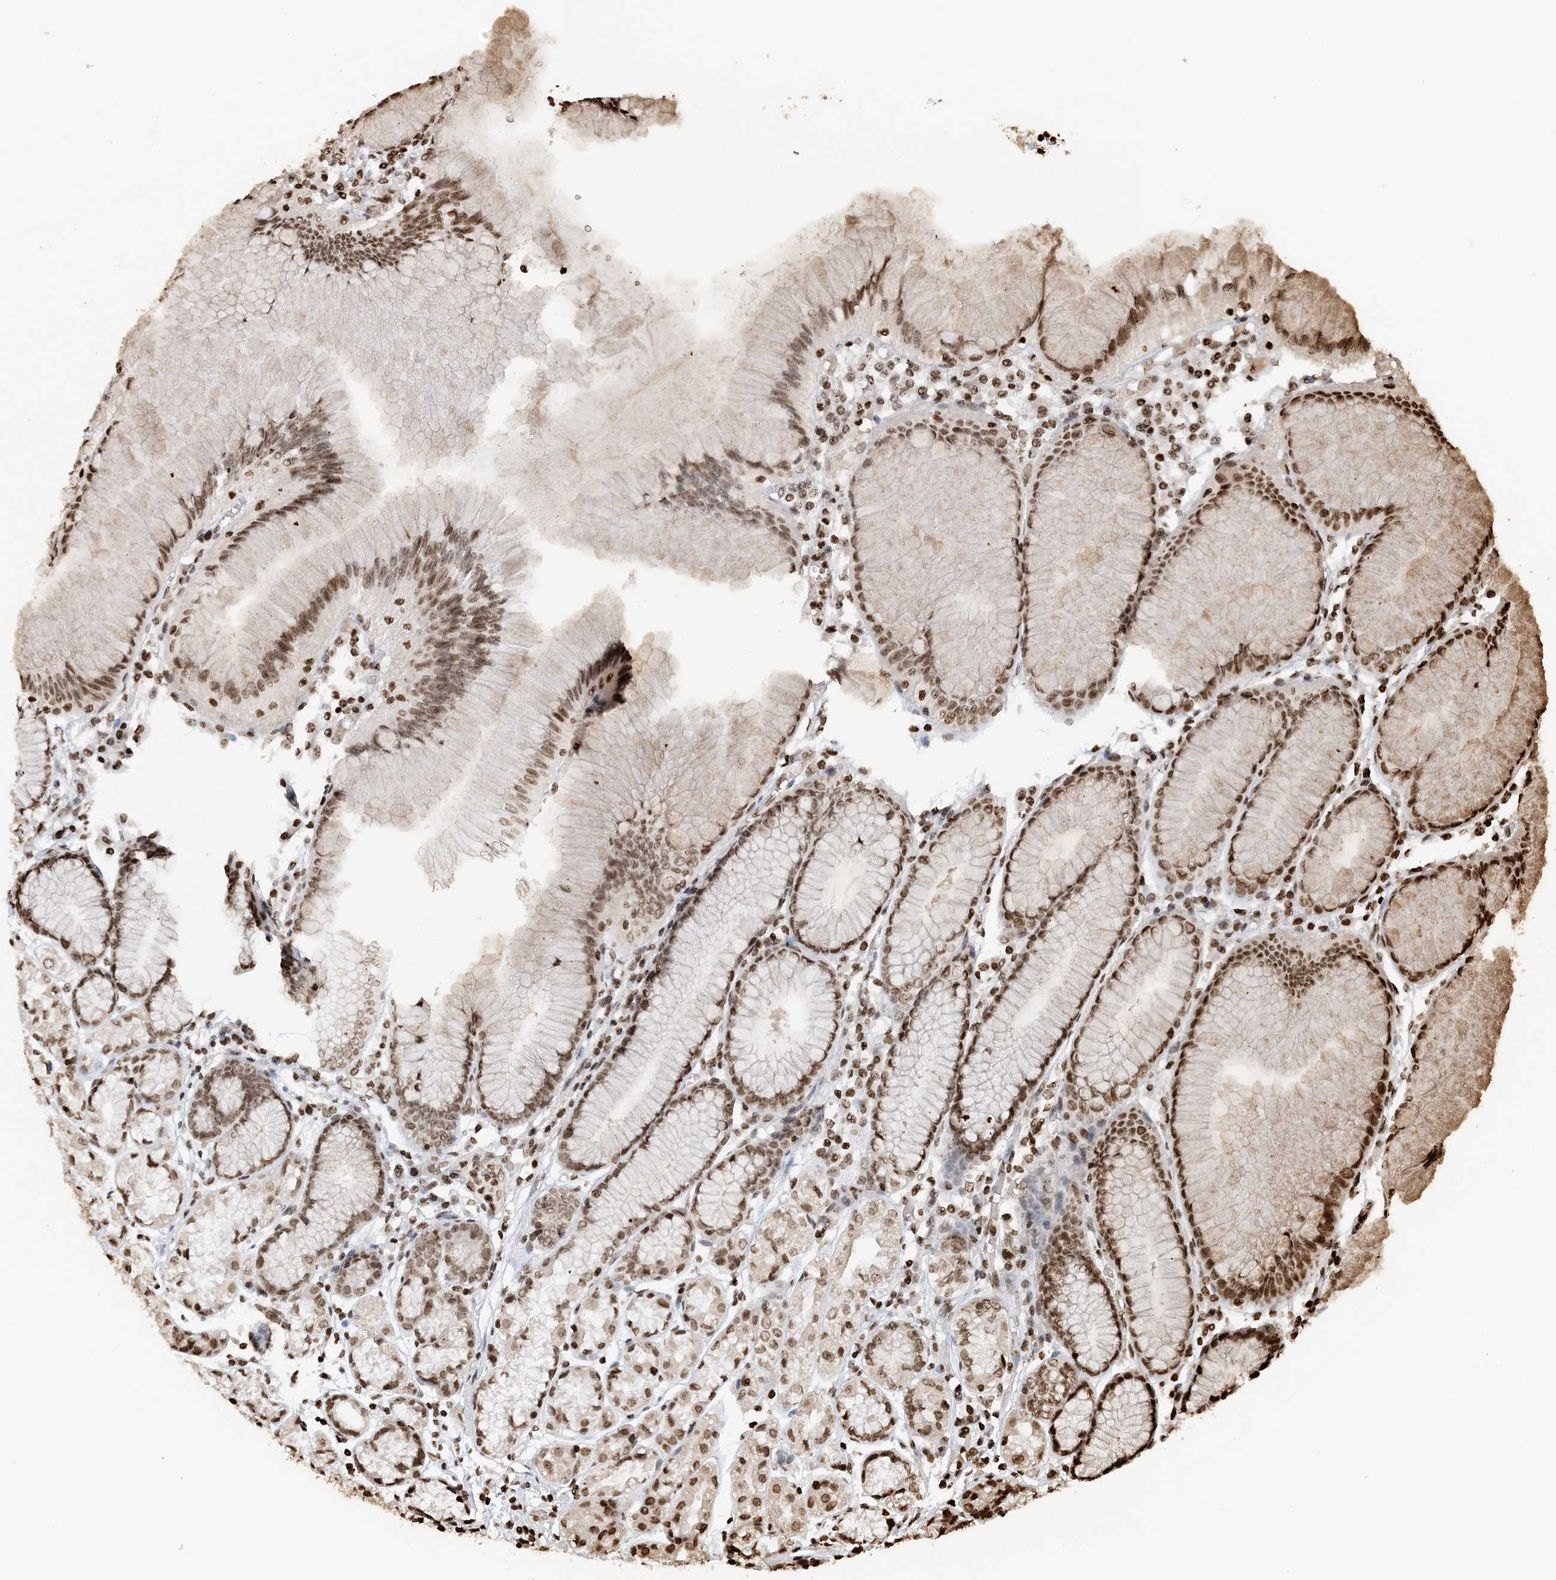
{"staining": {"intensity": "moderate", "quantity": ">75%", "location": "nuclear"}, "tissue": "stomach", "cell_type": "Glandular cells", "image_type": "normal", "snomed": [{"axis": "morphology", "description": "Normal tissue, NOS"}, {"axis": "topography", "description": "Stomach"}], "caption": "Moderate nuclear expression for a protein is appreciated in about >75% of glandular cells of unremarkable stomach using immunohistochemistry.", "gene": "H3", "patient": {"sex": "female", "age": 57}}